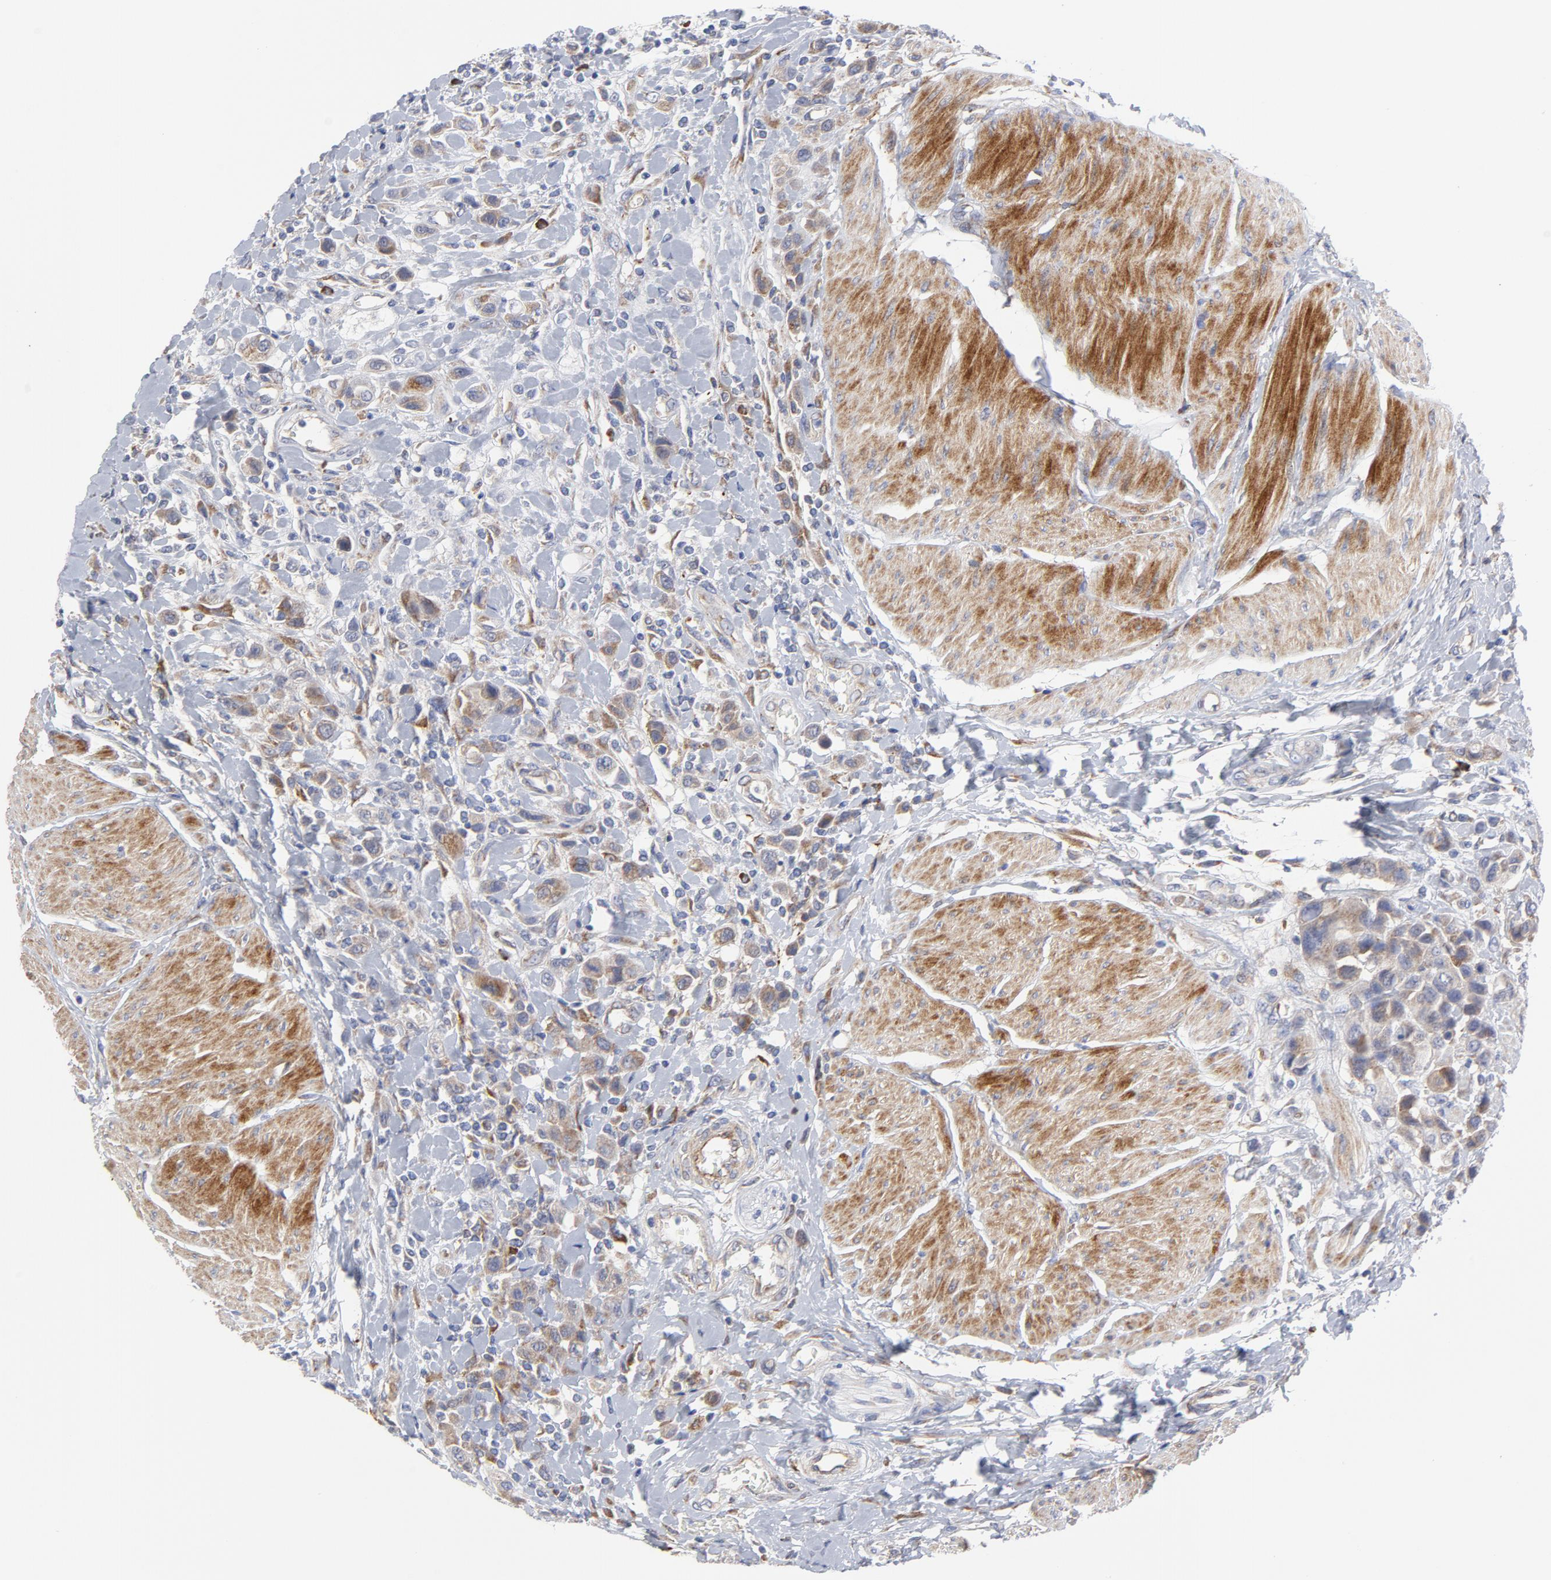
{"staining": {"intensity": "moderate", "quantity": "25%-75%", "location": "cytoplasmic/membranous"}, "tissue": "urothelial cancer", "cell_type": "Tumor cells", "image_type": "cancer", "snomed": [{"axis": "morphology", "description": "Urothelial carcinoma, High grade"}, {"axis": "topography", "description": "Urinary bladder"}], "caption": "Tumor cells exhibit moderate cytoplasmic/membranous staining in approximately 25%-75% of cells in urothelial cancer.", "gene": "RAPGEF3", "patient": {"sex": "male", "age": 50}}